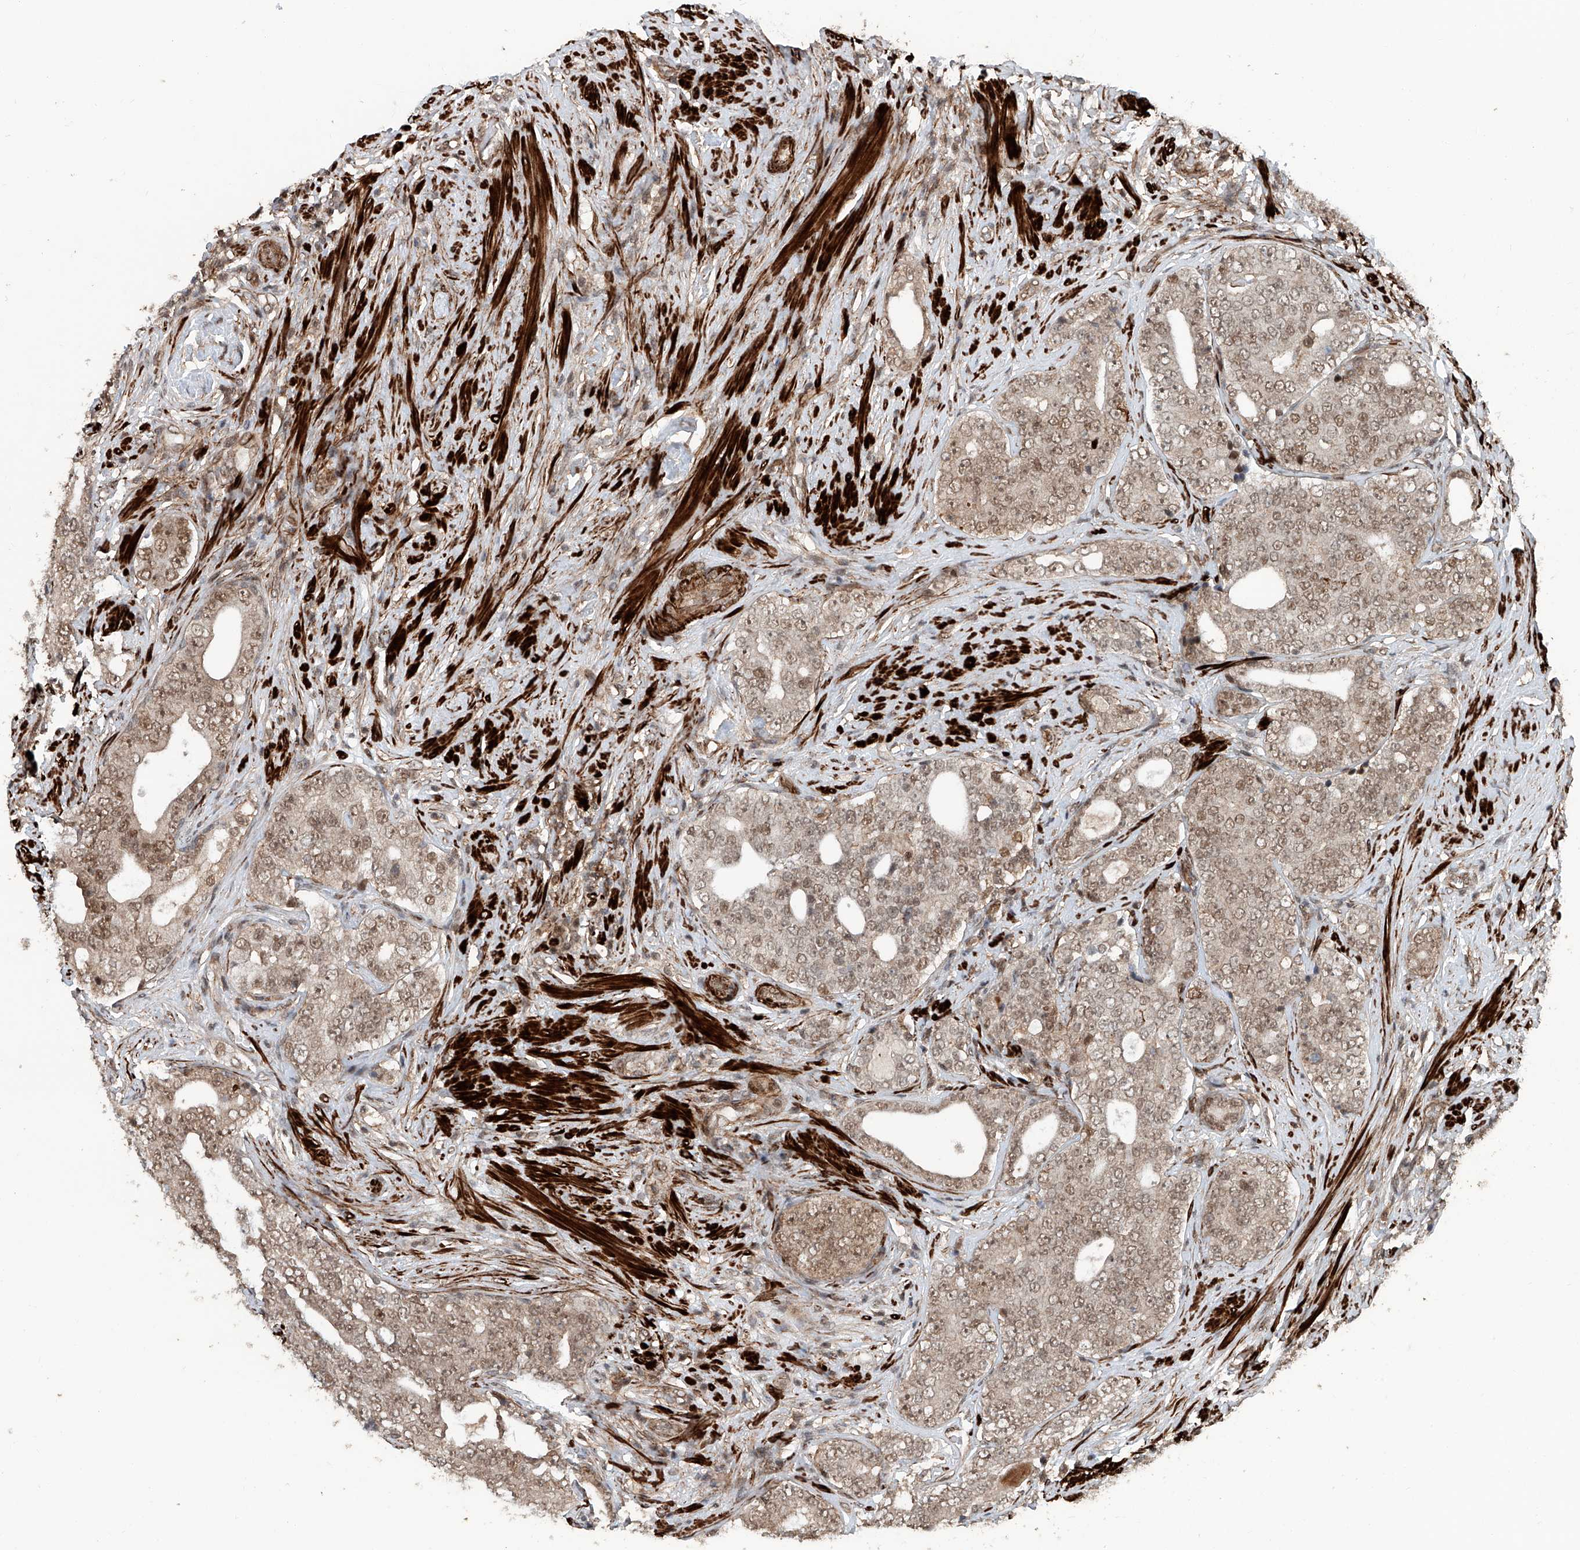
{"staining": {"intensity": "moderate", "quantity": ">75%", "location": "nuclear"}, "tissue": "prostate cancer", "cell_type": "Tumor cells", "image_type": "cancer", "snomed": [{"axis": "morphology", "description": "Adenocarcinoma, High grade"}, {"axis": "topography", "description": "Prostate"}], "caption": "Protein staining reveals moderate nuclear staining in approximately >75% of tumor cells in prostate cancer (high-grade adenocarcinoma).", "gene": "SDE2", "patient": {"sex": "male", "age": 56}}